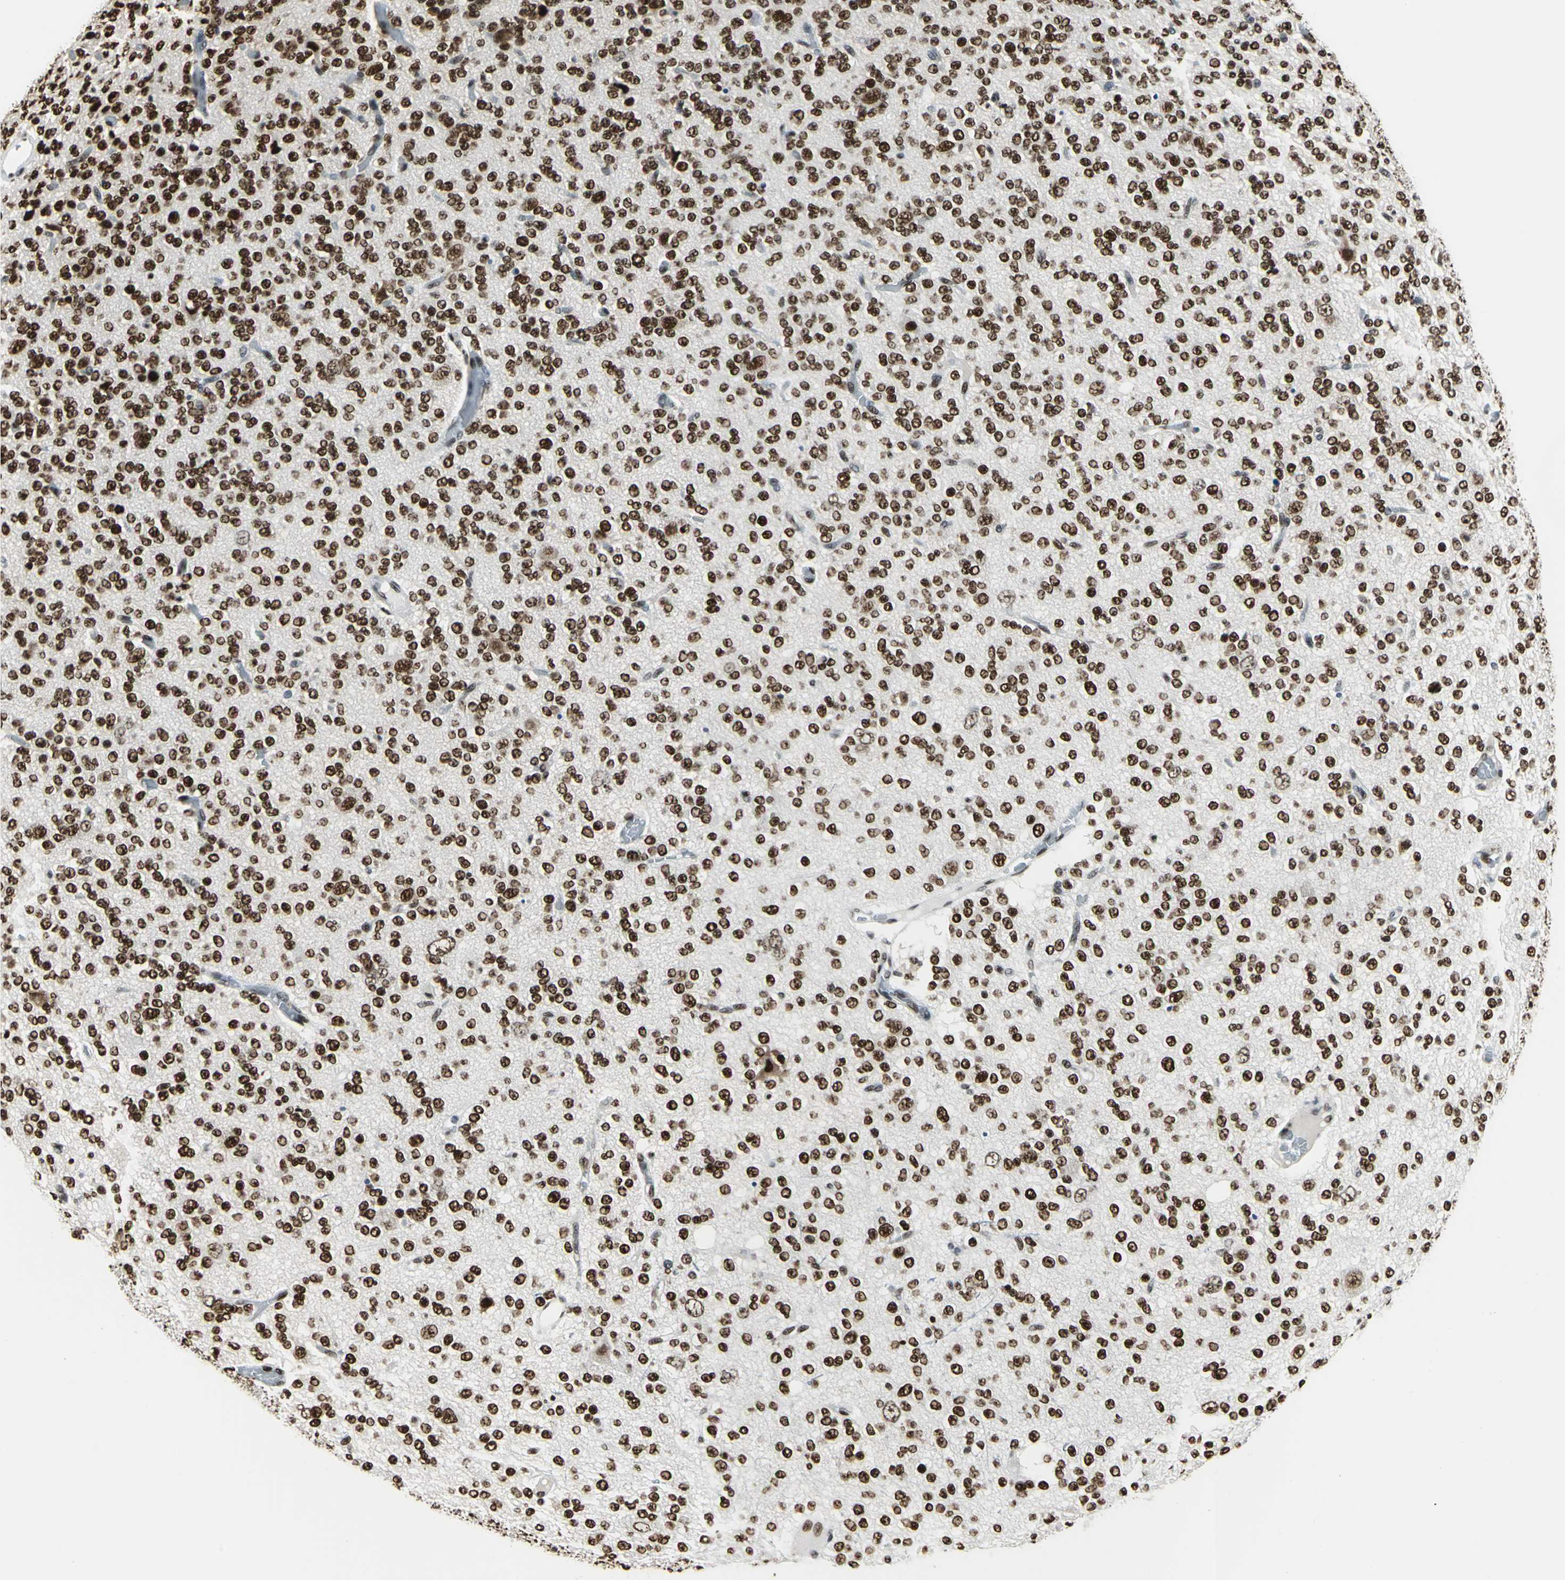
{"staining": {"intensity": "strong", "quantity": ">75%", "location": "nuclear"}, "tissue": "glioma", "cell_type": "Tumor cells", "image_type": "cancer", "snomed": [{"axis": "morphology", "description": "Glioma, malignant, Low grade"}, {"axis": "topography", "description": "Brain"}], "caption": "An image showing strong nuclear positivity in approximately >75% of tumor cells in malignant glioma (low-grade), as visualized by brown immunohistochemical staining.", "gene": "HDAC2", "patient": {"sex": "male", "age": 38}}